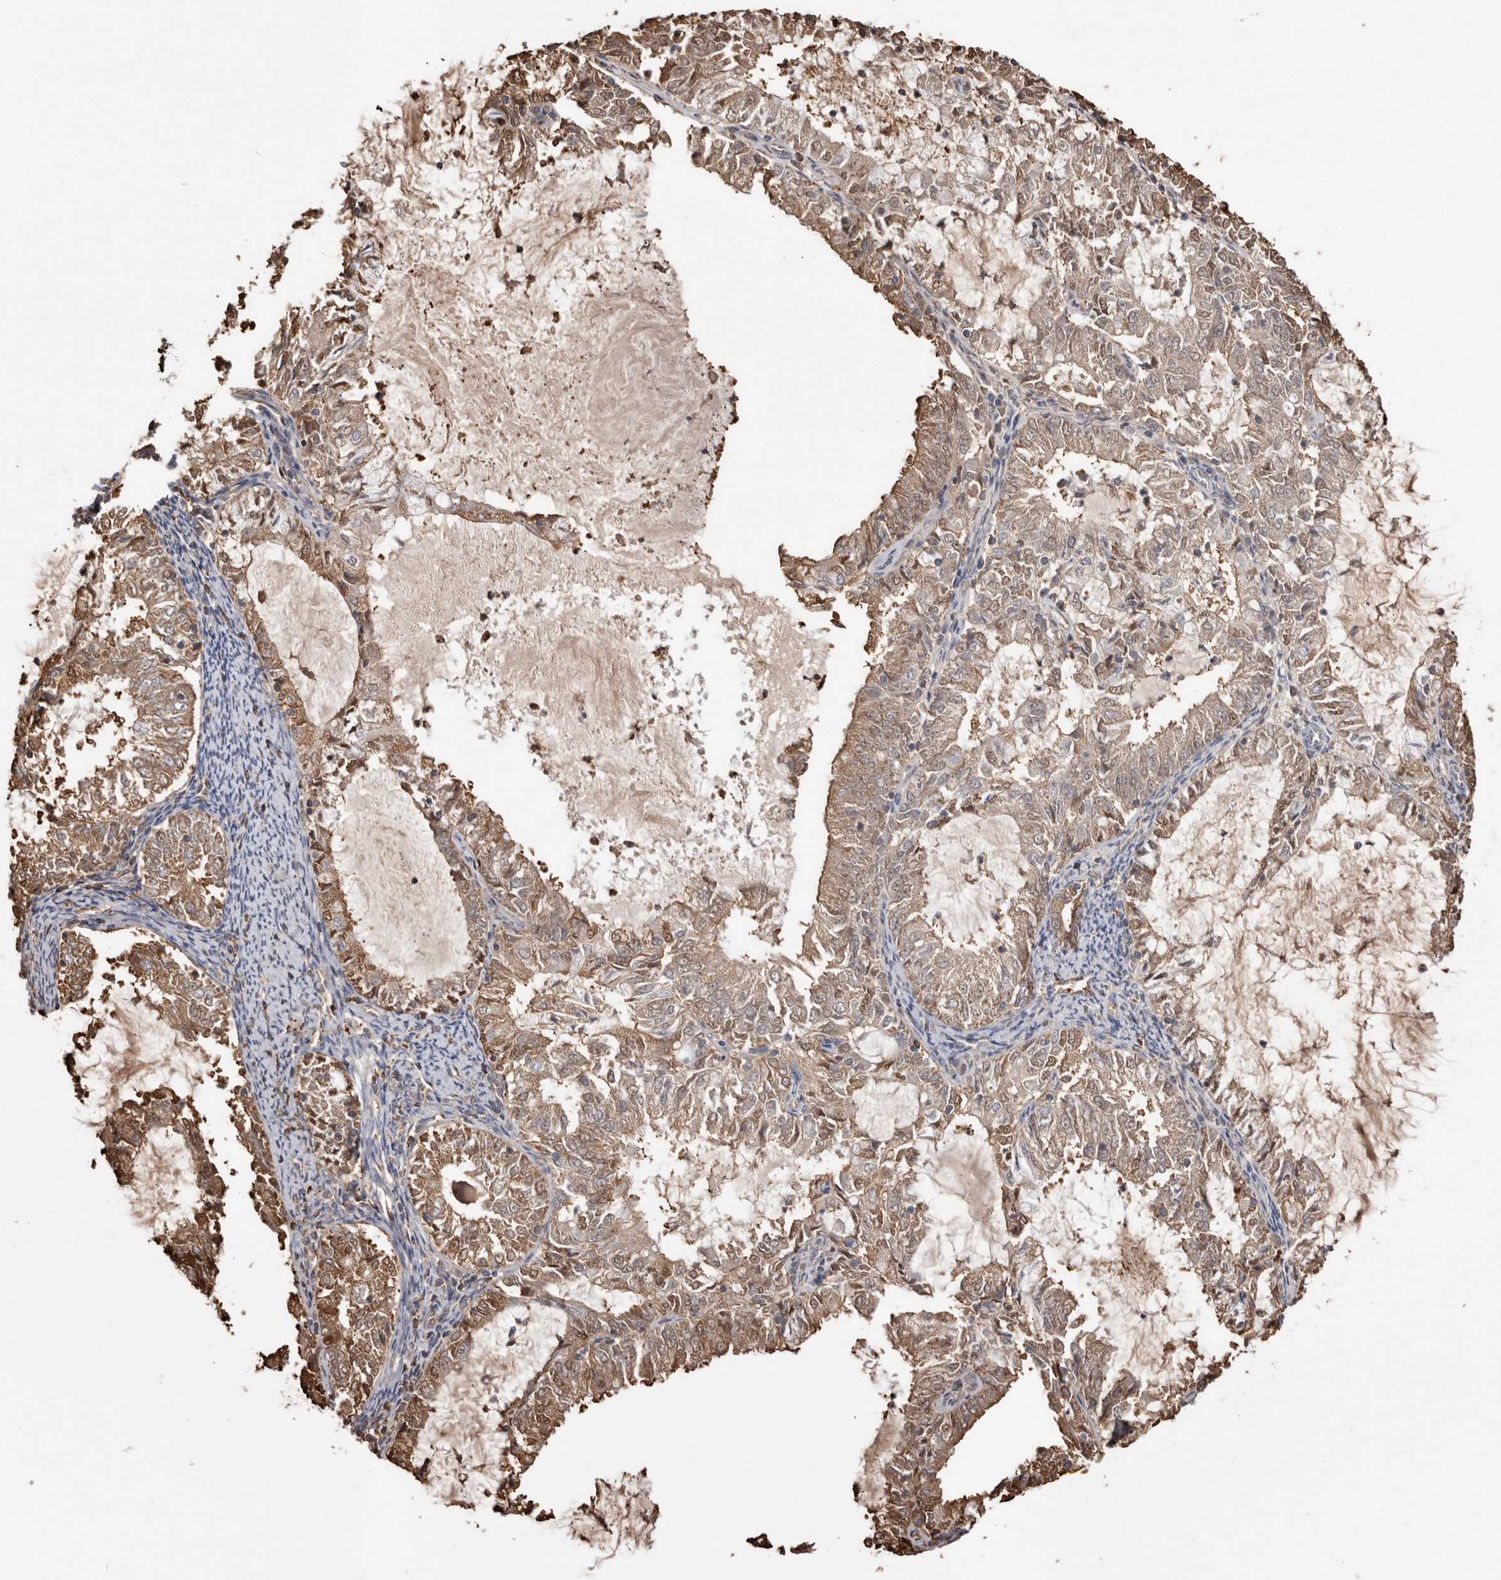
{"staining": {"intensity": "moderate", "quantity": ">75%", "location": "cytoplasmic/membranous"}, "tissue": "endometrial cancer", "cell_type": "Tumor cells", "image_type": "cancer", "snomed": [{"axis": "morphology", "description": "Adenocarcinoma, NOS"}, {"axis": "topography", "description": "Endometrium"}], "caption": "Tumor cells reveal moderate cytoplasmic/membranous staining in approximately >75% of cells in endometrial cancer (adenocarcinoma).", "gene": "PKM", "patient": {"sex": "female", "age": 57}}